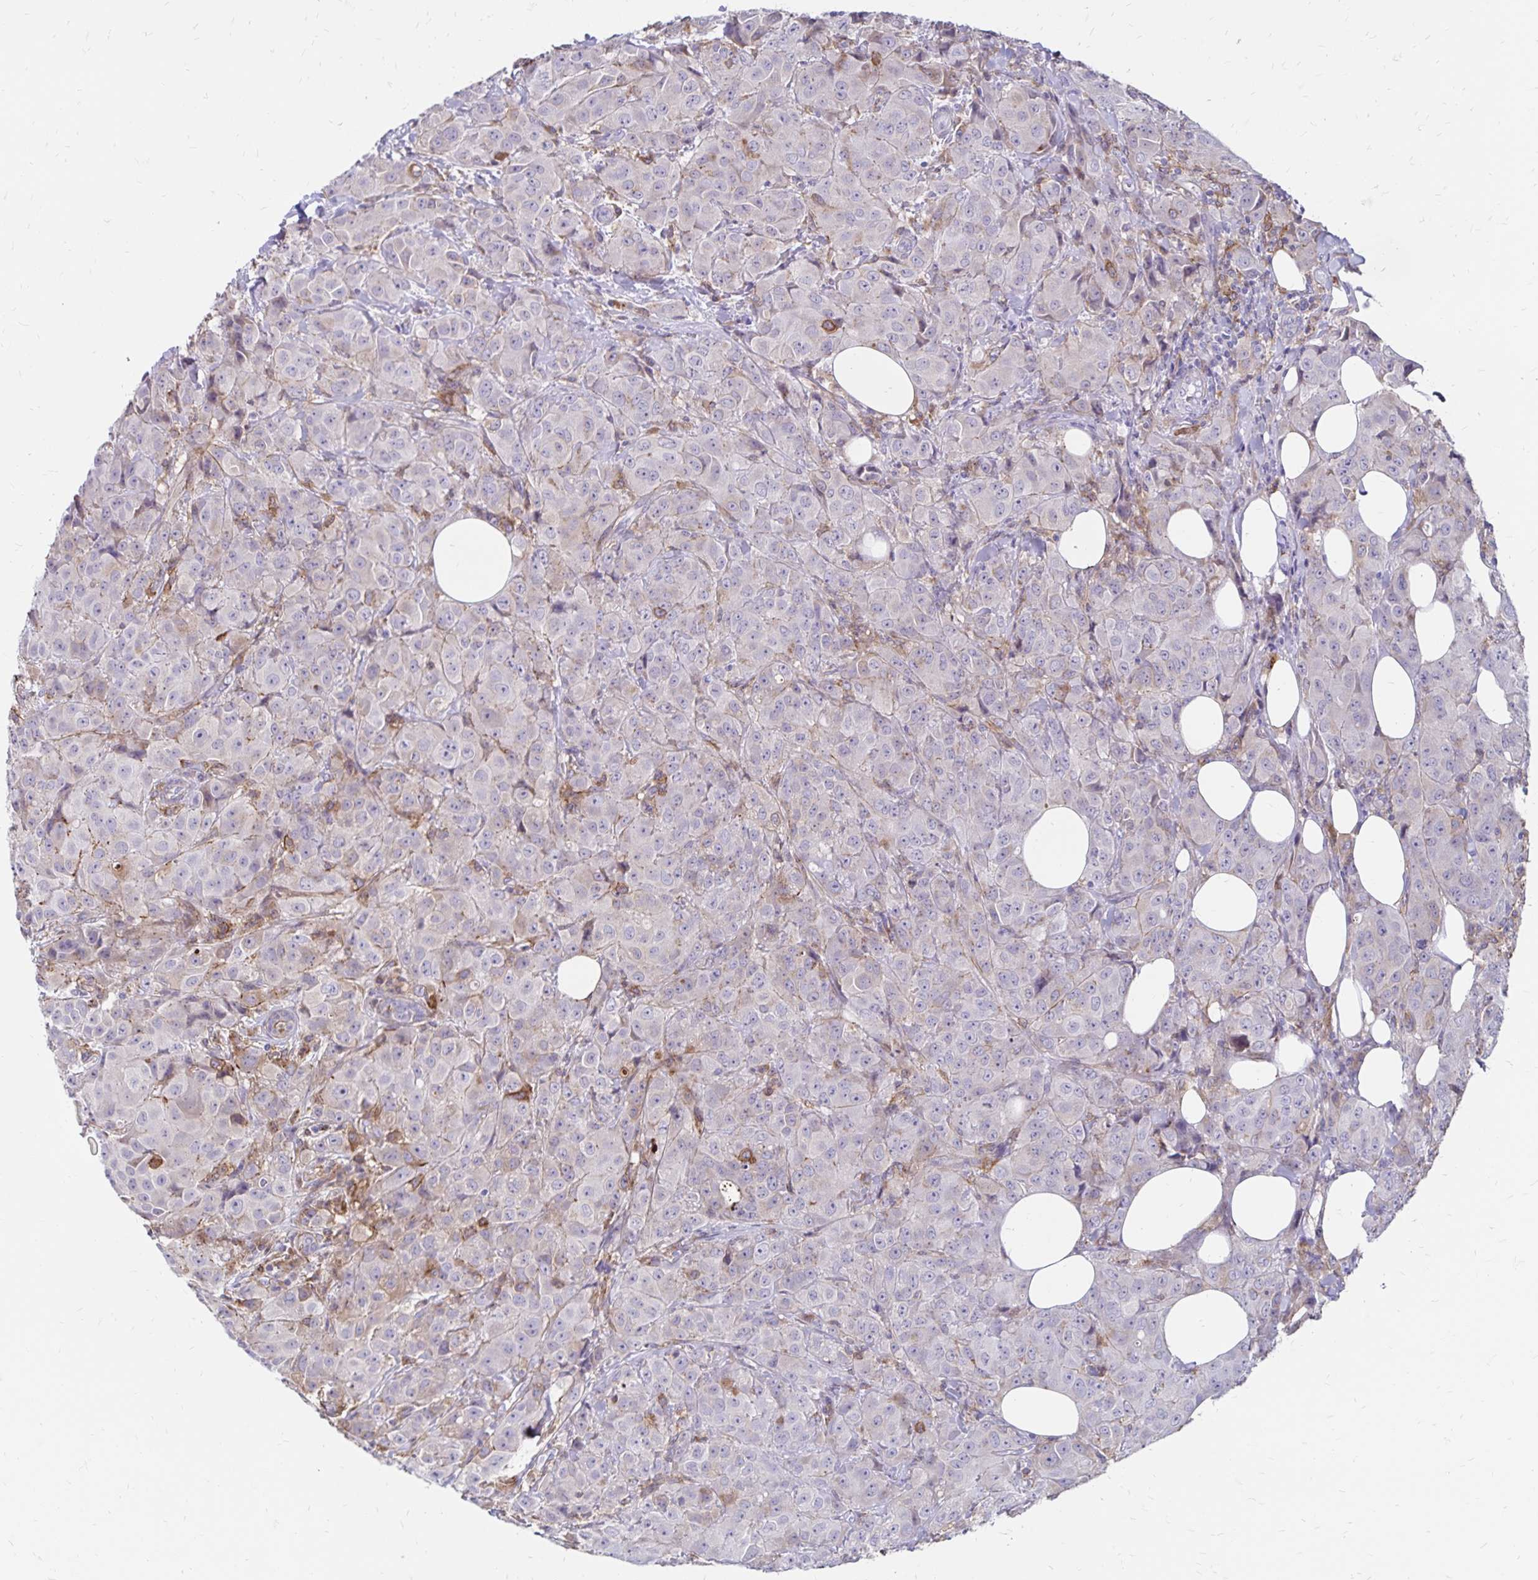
{"staining": {"intensity": "negative", "quantity": "none", "location": "none"}, "tissue": "breast cancer", "cell_type": "Tumor cells", "image_type": "cancer", "snomed": [{"axis": "morphology", "description": "Normal tissue, NOS"}, {"axis": "morphology", "description": "Duct carcinoma"}, {"axis": "topography", "description": "Breast"}], "caption": "The image reveals no staining of tumor cells in breast invasive ductal carcinoma.", "gene": "TNS3", "patient": {"sex": "female", "age": 43}}